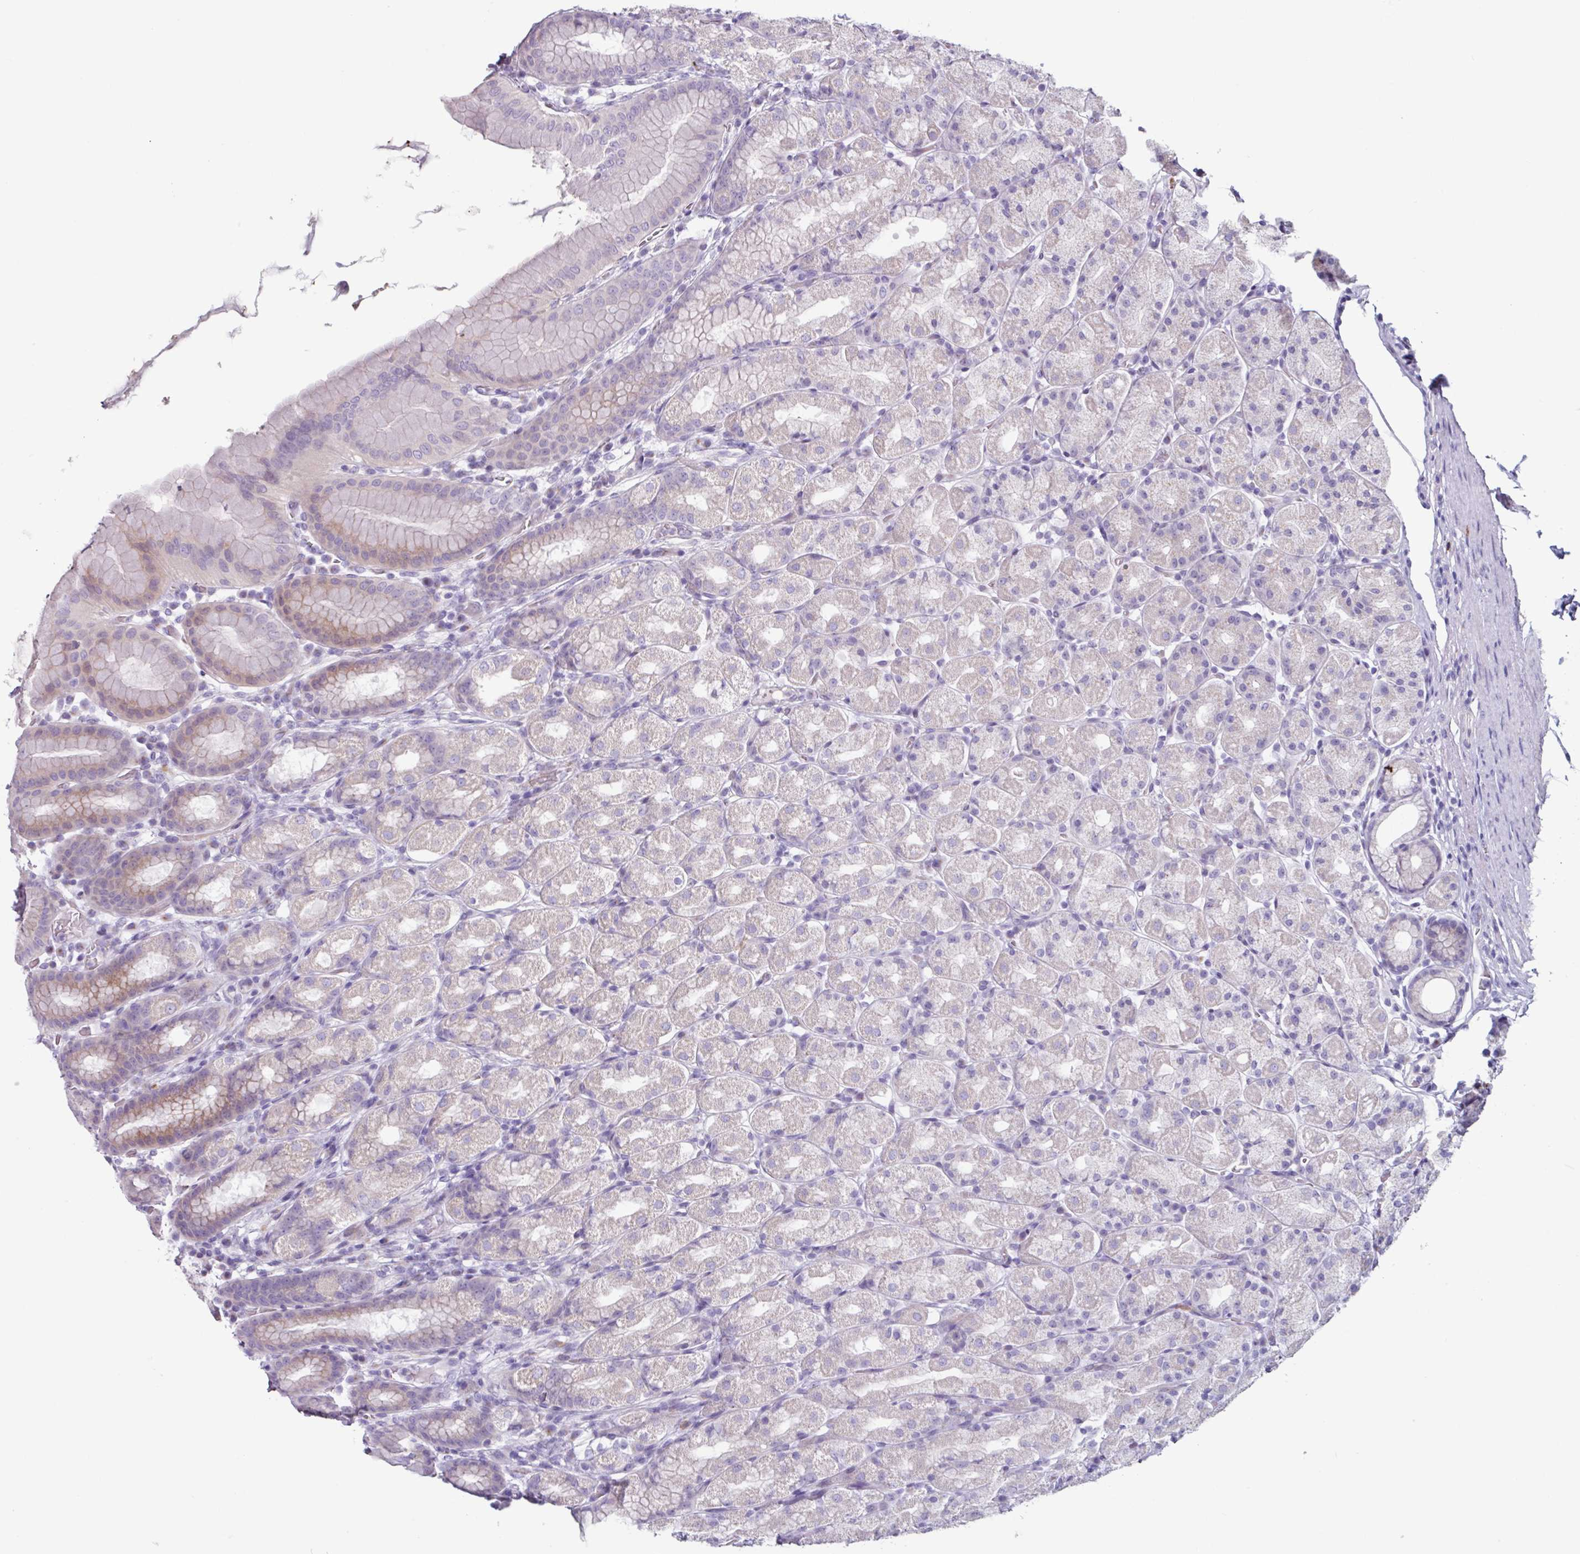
{"staining": {"intensity": "moderate", "quantity": "<25%", "location": "cytoplasmic/membranous"}, "tissue": "stomach", "cell_type": "Glandular cells", "image_type": "normal", "snomed": [{"axis": "morphology", "description": "Normal tissue, NOS"}, {"axis": "topography", "description": "Stomach, upper"}, {"axis": "topography", "description": "Stomach"}], "caption": "Normal stomach shows moderate cytoplasmic/membranous expression in about <25% of glandular cells.", "gene": "ADGRE1", "patient": {"sex": "male", "age": 68}}